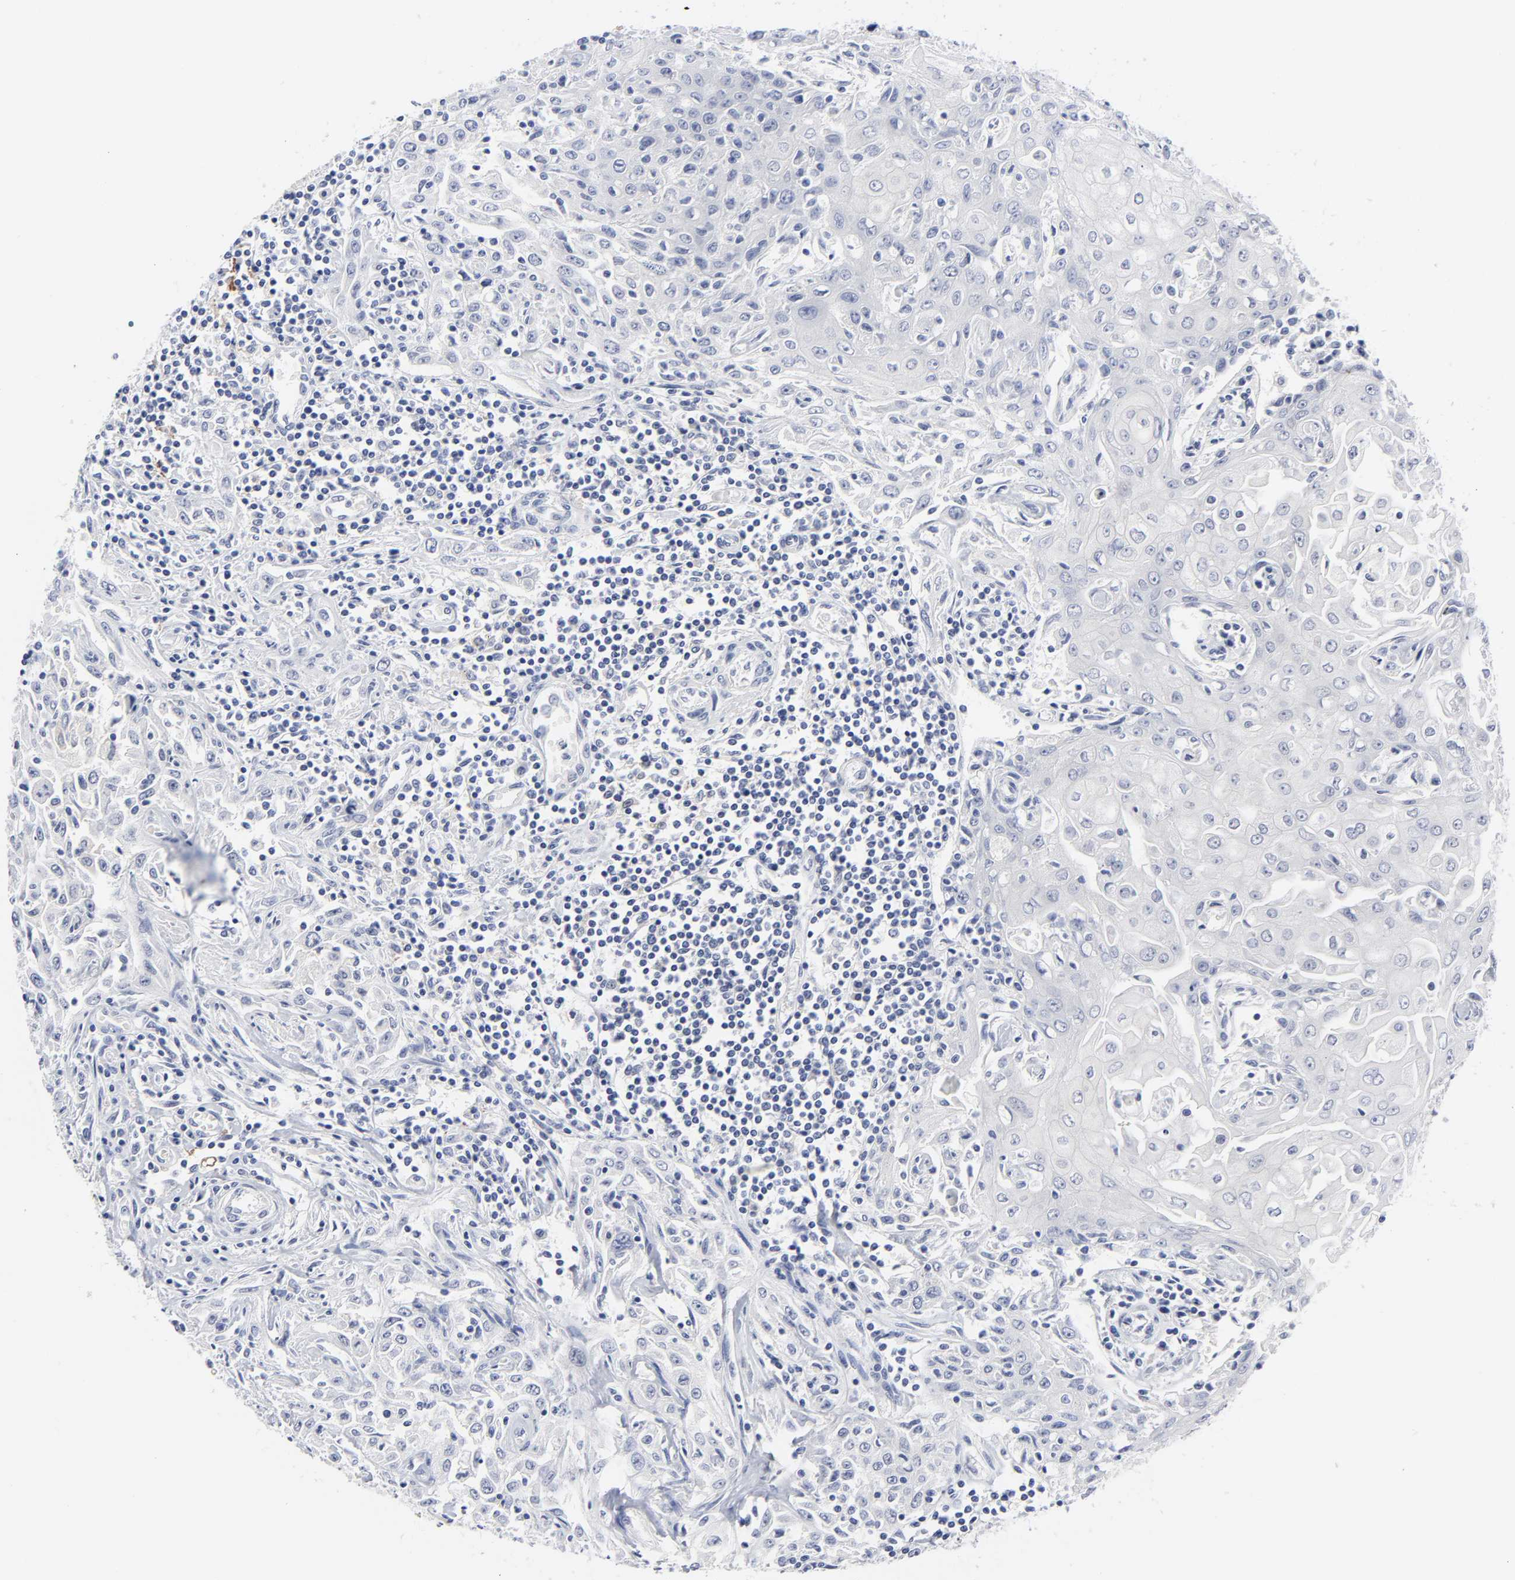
{"staining": {"intensity": "negative", "quantity": "none", "location": "none"}, "tissue": "head and neck cancer", "cell_type": "Tumor cells", "image_type": "cancer", "snomed": [{"axis": "morphology", "description": "Squamous cell carcinoma, NOS"}, {"axis": "topography", "description": "Oral tissue"}, {"axis": "topography", "description": "Head-Neck"}], "caption": "Head and neck squamous cell carcinoma was stained to show a protein in brown. There is no significant positivity in tumor cells. (IHC, brightfield microscopy, high magnification).", "gene": "CLEC4G", "patient": {"sex": "female", "age": 76}}